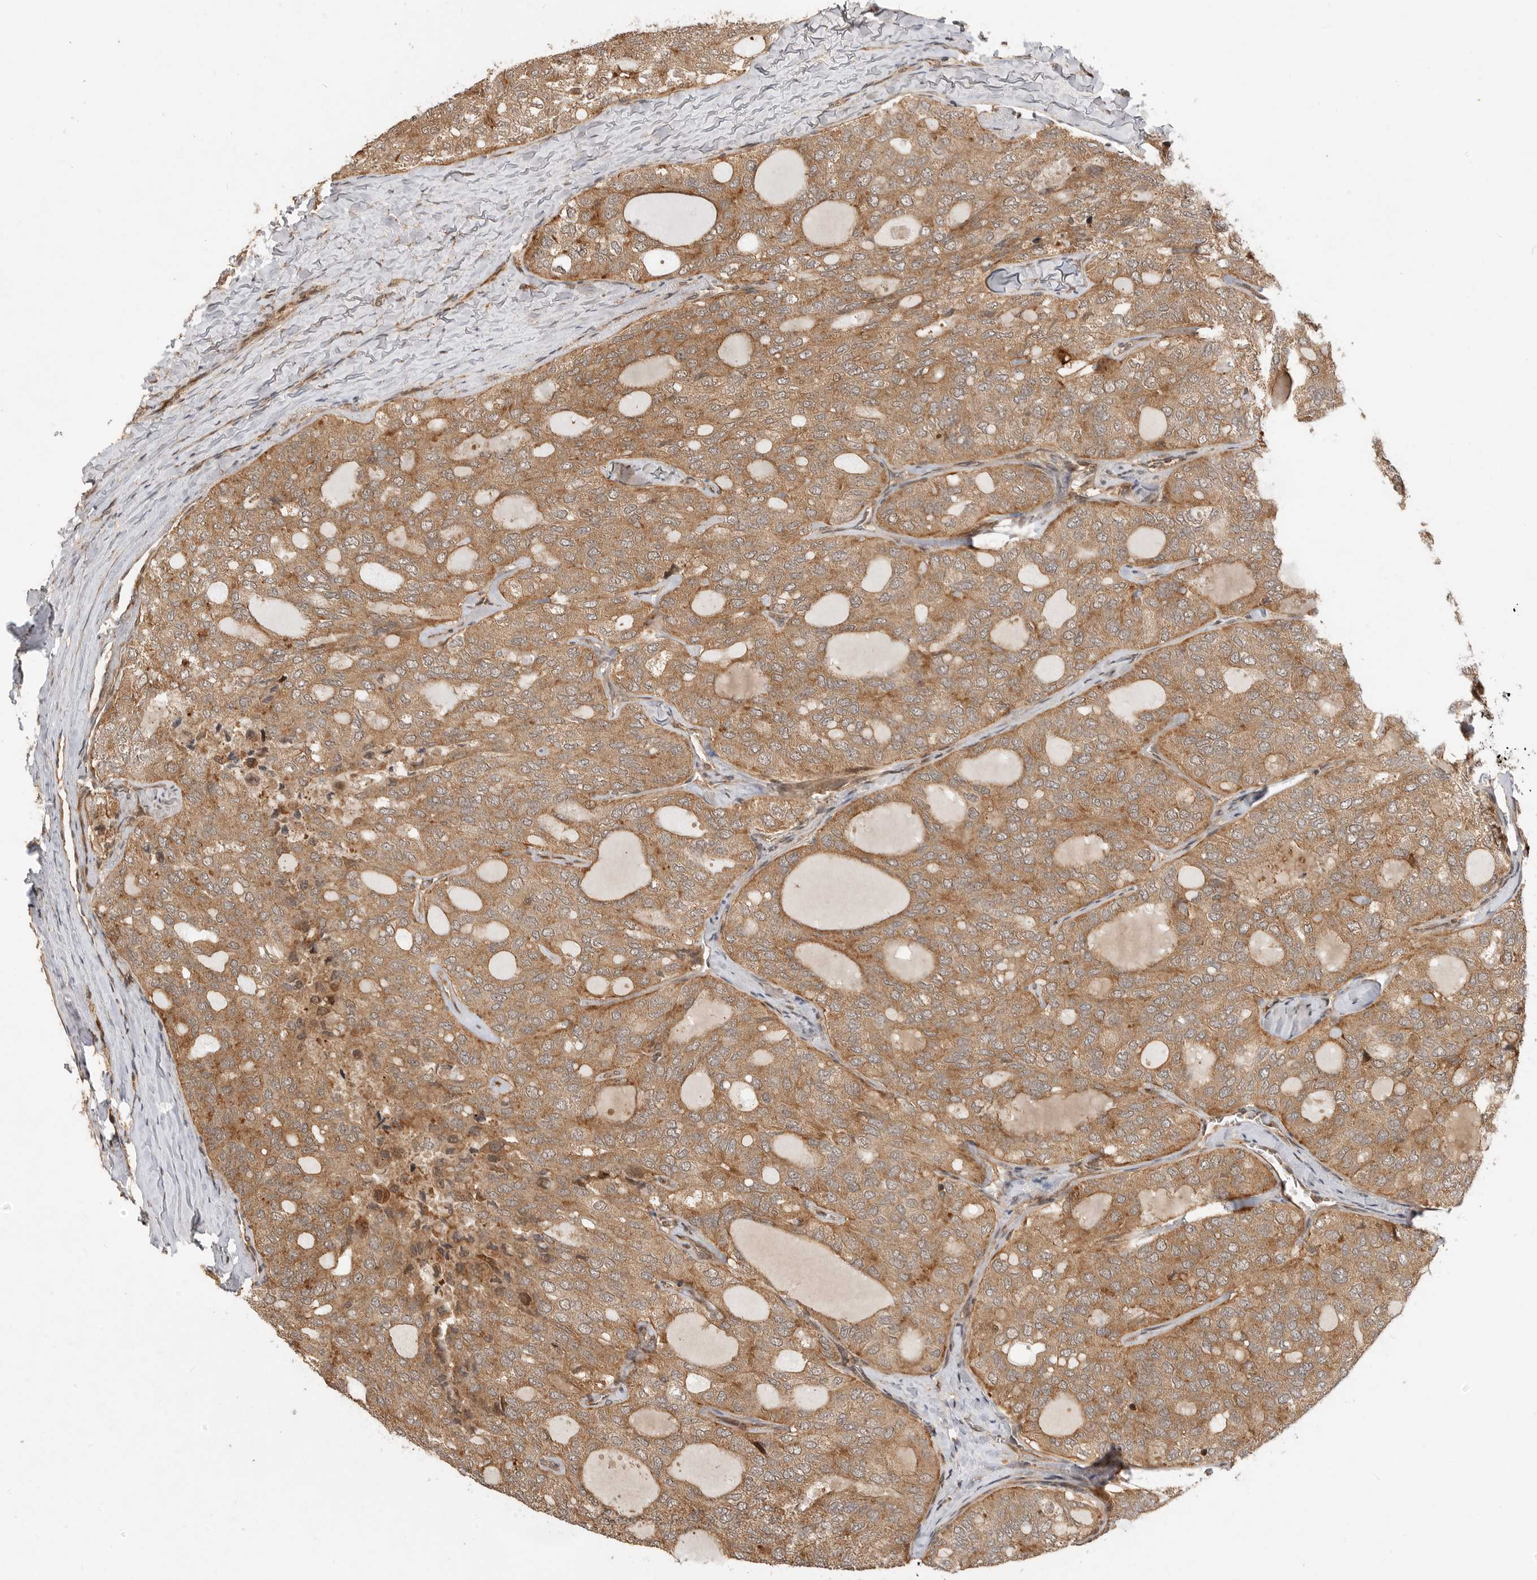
{"staining": {"intensity": "moderate", "quantity": ">75%", "location": "cytoplasmic/membranous"}, "tissue": "thyroid cancer", "cell_type": "Tumor cells", "image_type": "cancer", "snomed": [{"axis": "morphology", "description": "Follicular adenoma carcinoma, NOS"}, {"axis": "topography", "description": "Thyroid gland"}], "caption": "Thyroid cancer (follicular adenoma carcinoma) stained with immunohistochemistry (IHC) displays moderate cytoplasmic/membranous staining in about >75% of tumor cells.", "gene": "ADPRS", "patient": {"sex": "male", "age": 75}}